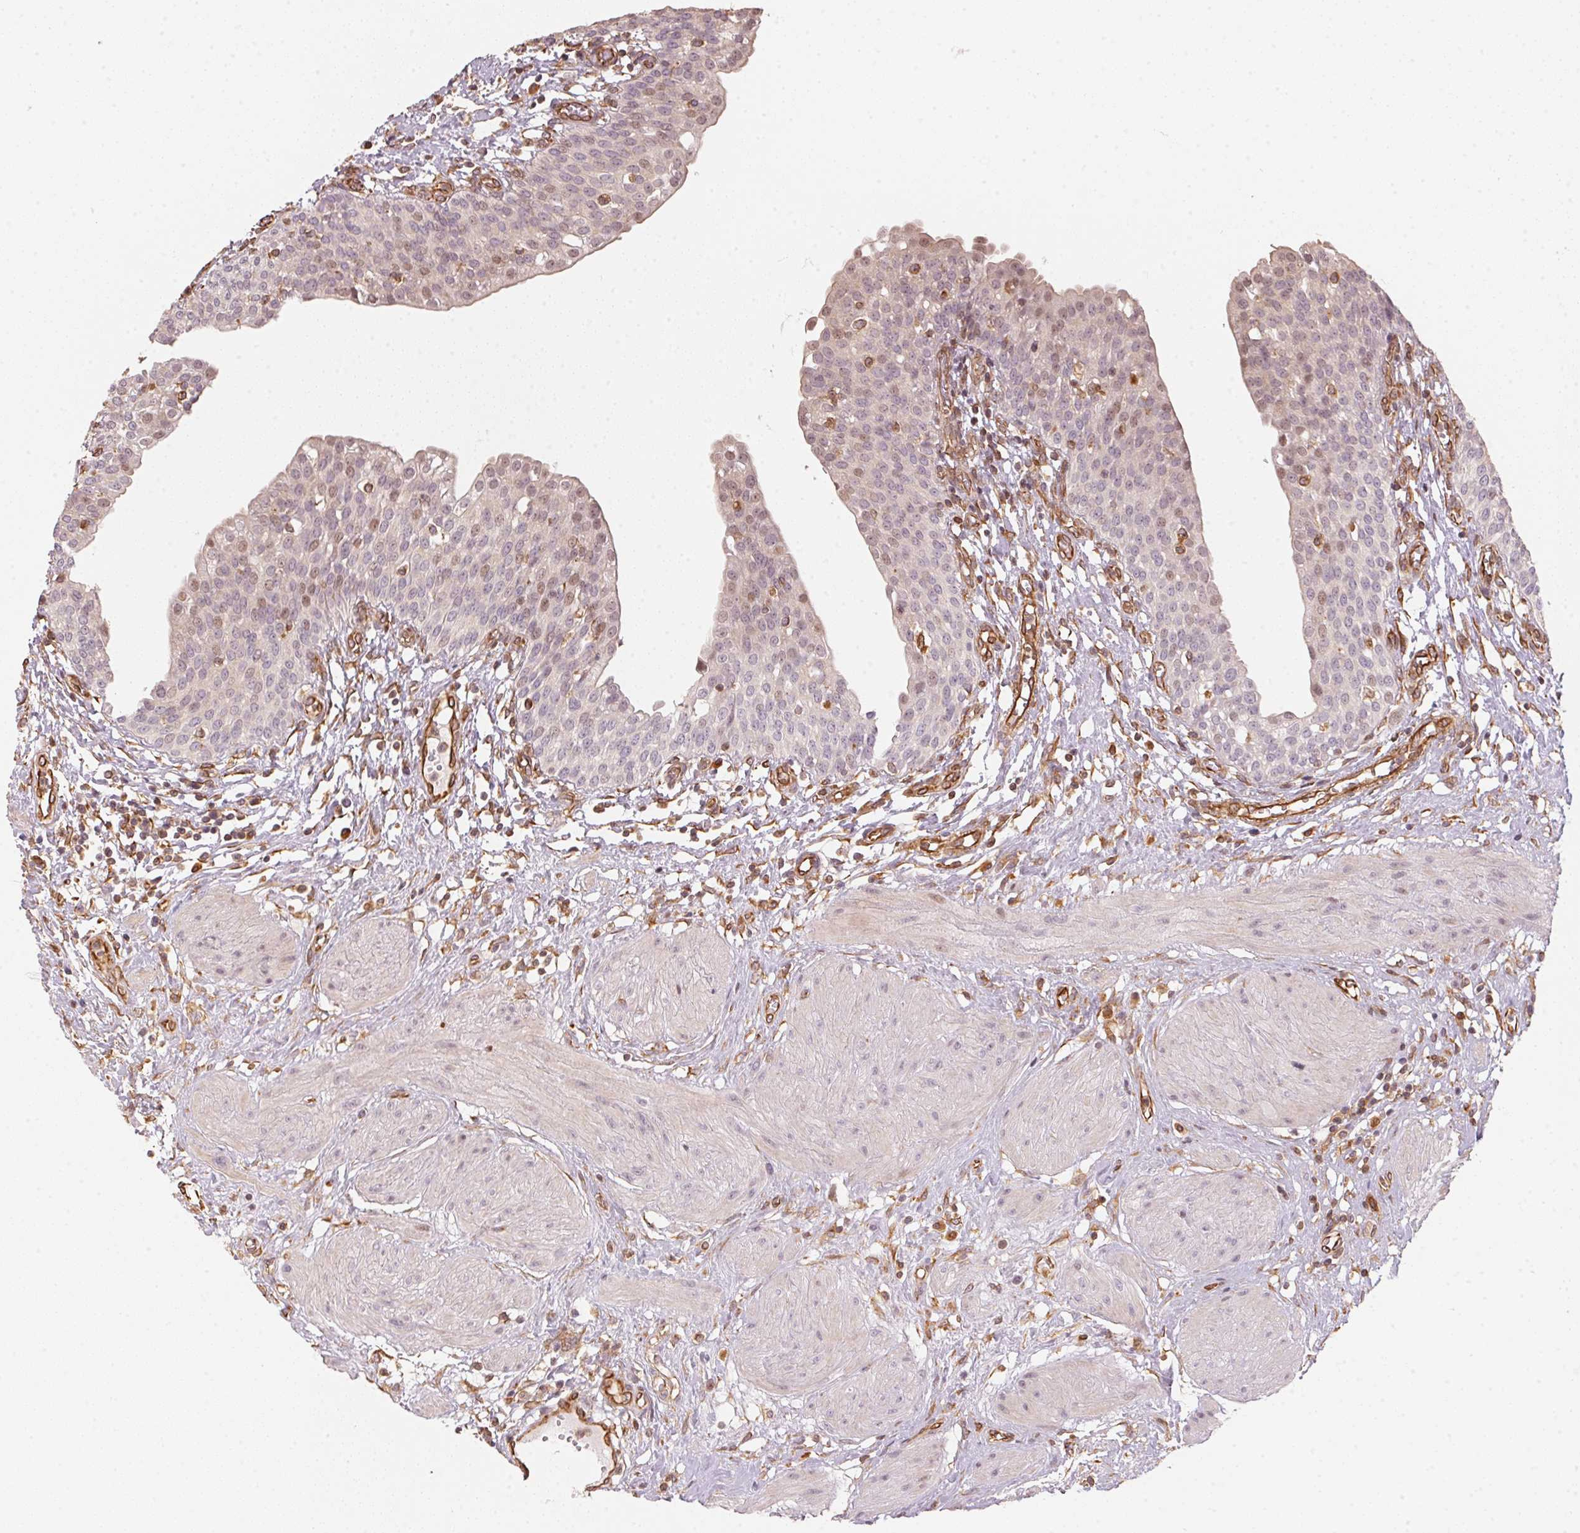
{"staining": {"intensity": "weak", "quantity": "<25%", "location": "nuclear"}, "tissue": "urinary bladder", "cell_type": "Urothelial cells", "image_type": "normal", "snomed": [{"axis": "morphology", "description": "Normal tissue, NOS"}, {"axis": "topography", "description": "Urinary bladder"}], "caption": "A histopathology image of urinary bladder stained for a protein demonstrates no brown staining in urothelial cells.", "gene": "FOXR2", "patient": {"sex": "male", "age": 55}}